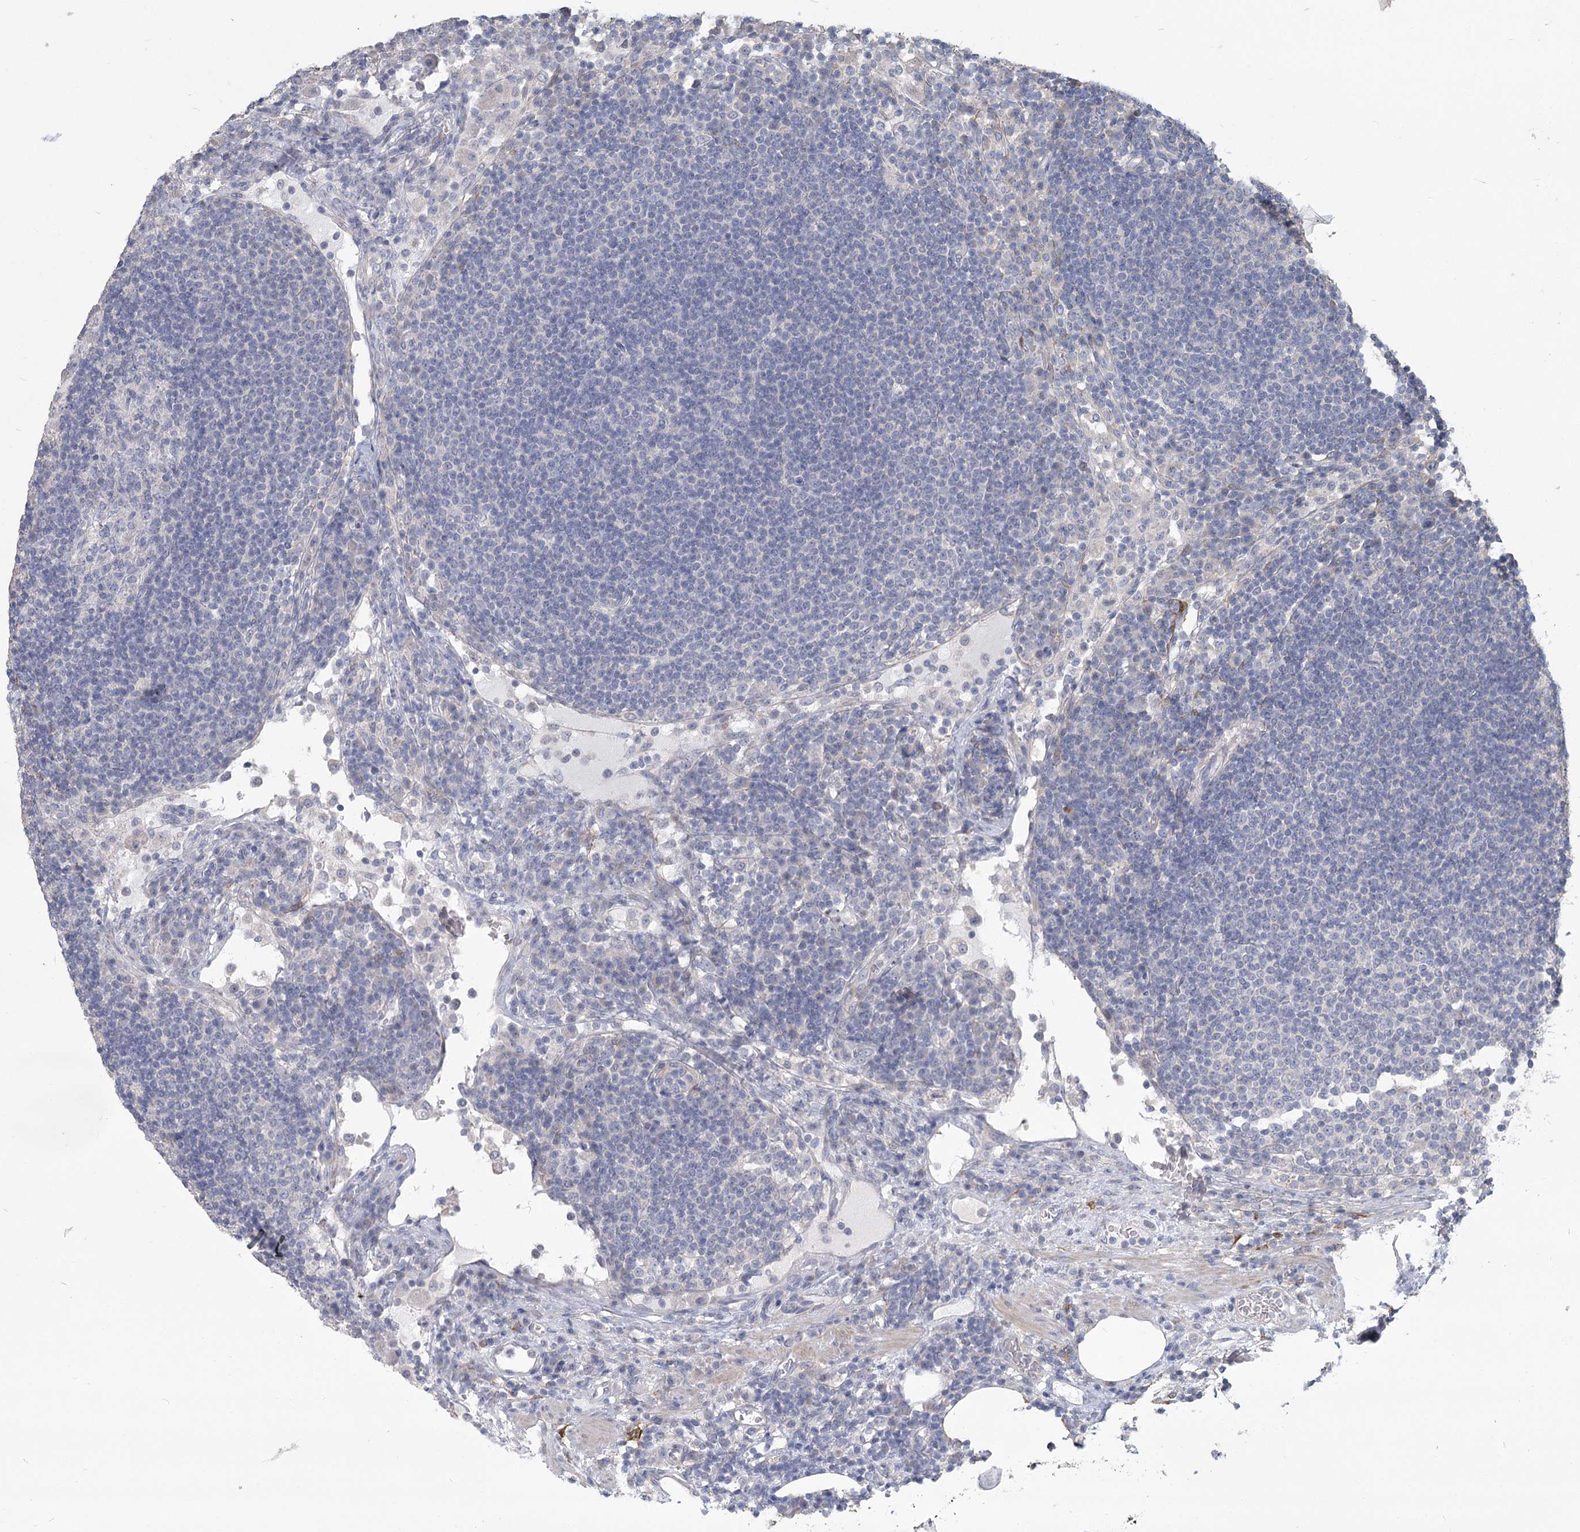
{"staining": {"intensity": "negative", "quantity": "none", "location": "none"}, "tissue": "lymph node", "cell_type": "Germinal center cells", "image_type": "normal", "snomed": [{"axis": "morphology", "description": "Normal tissue, NOS"}, {"axis": "topography", "description": "Lymph node"}], "caption": "Germinal center cells are negative for protein expression in unremarkable human lymph node.", "gene": "CNTLN", "patient": {"sex": "female", "age": 53}}